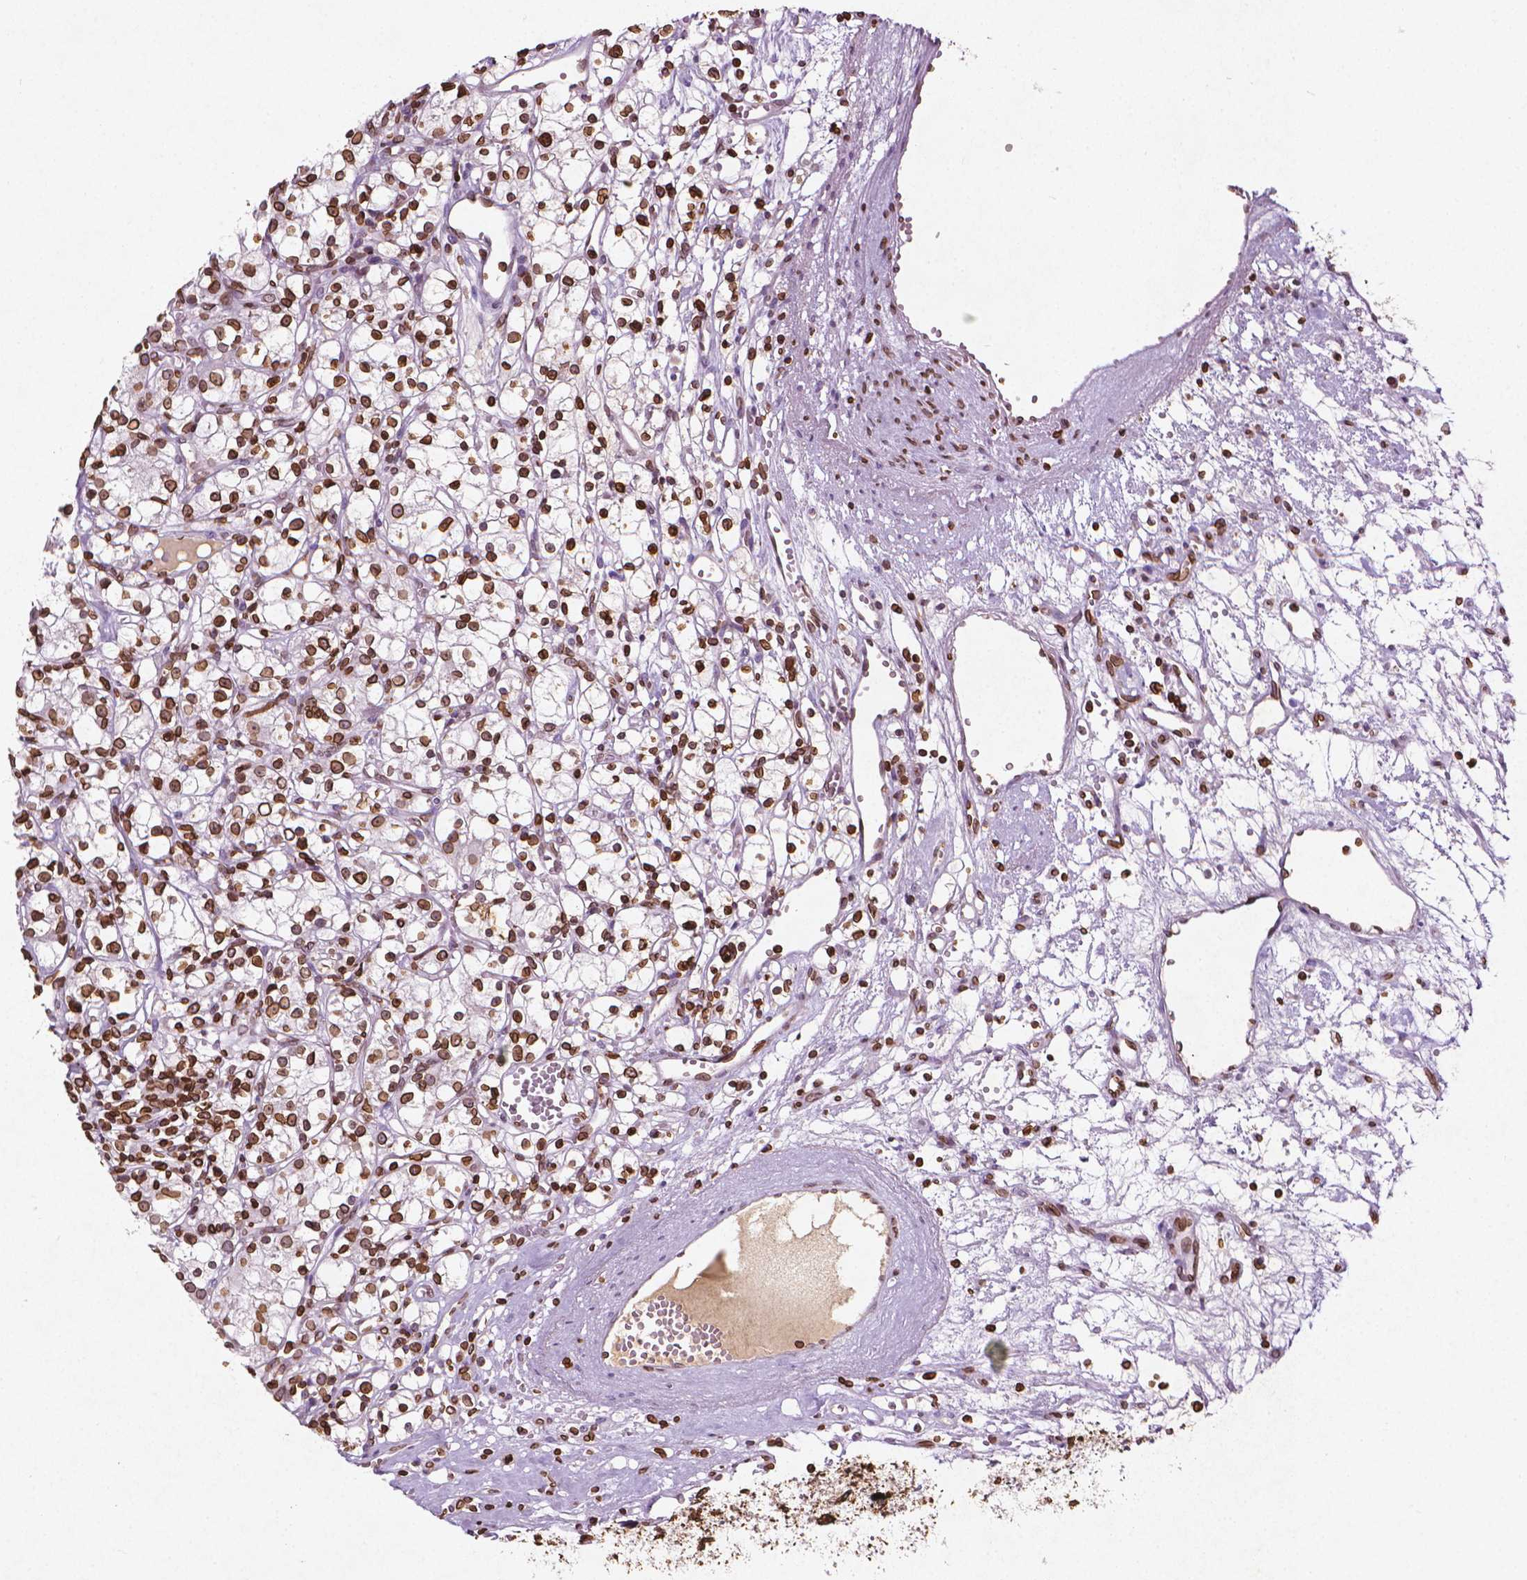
{"staining": {"intensity": "strong", "quantity": ">75%", "location": "cytoplasmic/membranous,nuclear"}, "tissue": "renal cancer", "cell_type": "Tumor cells", "image_type": "cancer", "snomed": [{"axis": "morphology", "description": "Adenocarcinoma, NOS"}, {"axis": "topography", "description": "Kidney"}], "caption": "Immunohistochemical staining of renal adenocarcinoma demonstrates high levels of strong cytoplasmic/membranous and nuclear protein positivity in approximately >75% of tumor cells.", "gene": "LMNB1", "patient": {"sex": "female", "age": 59}}